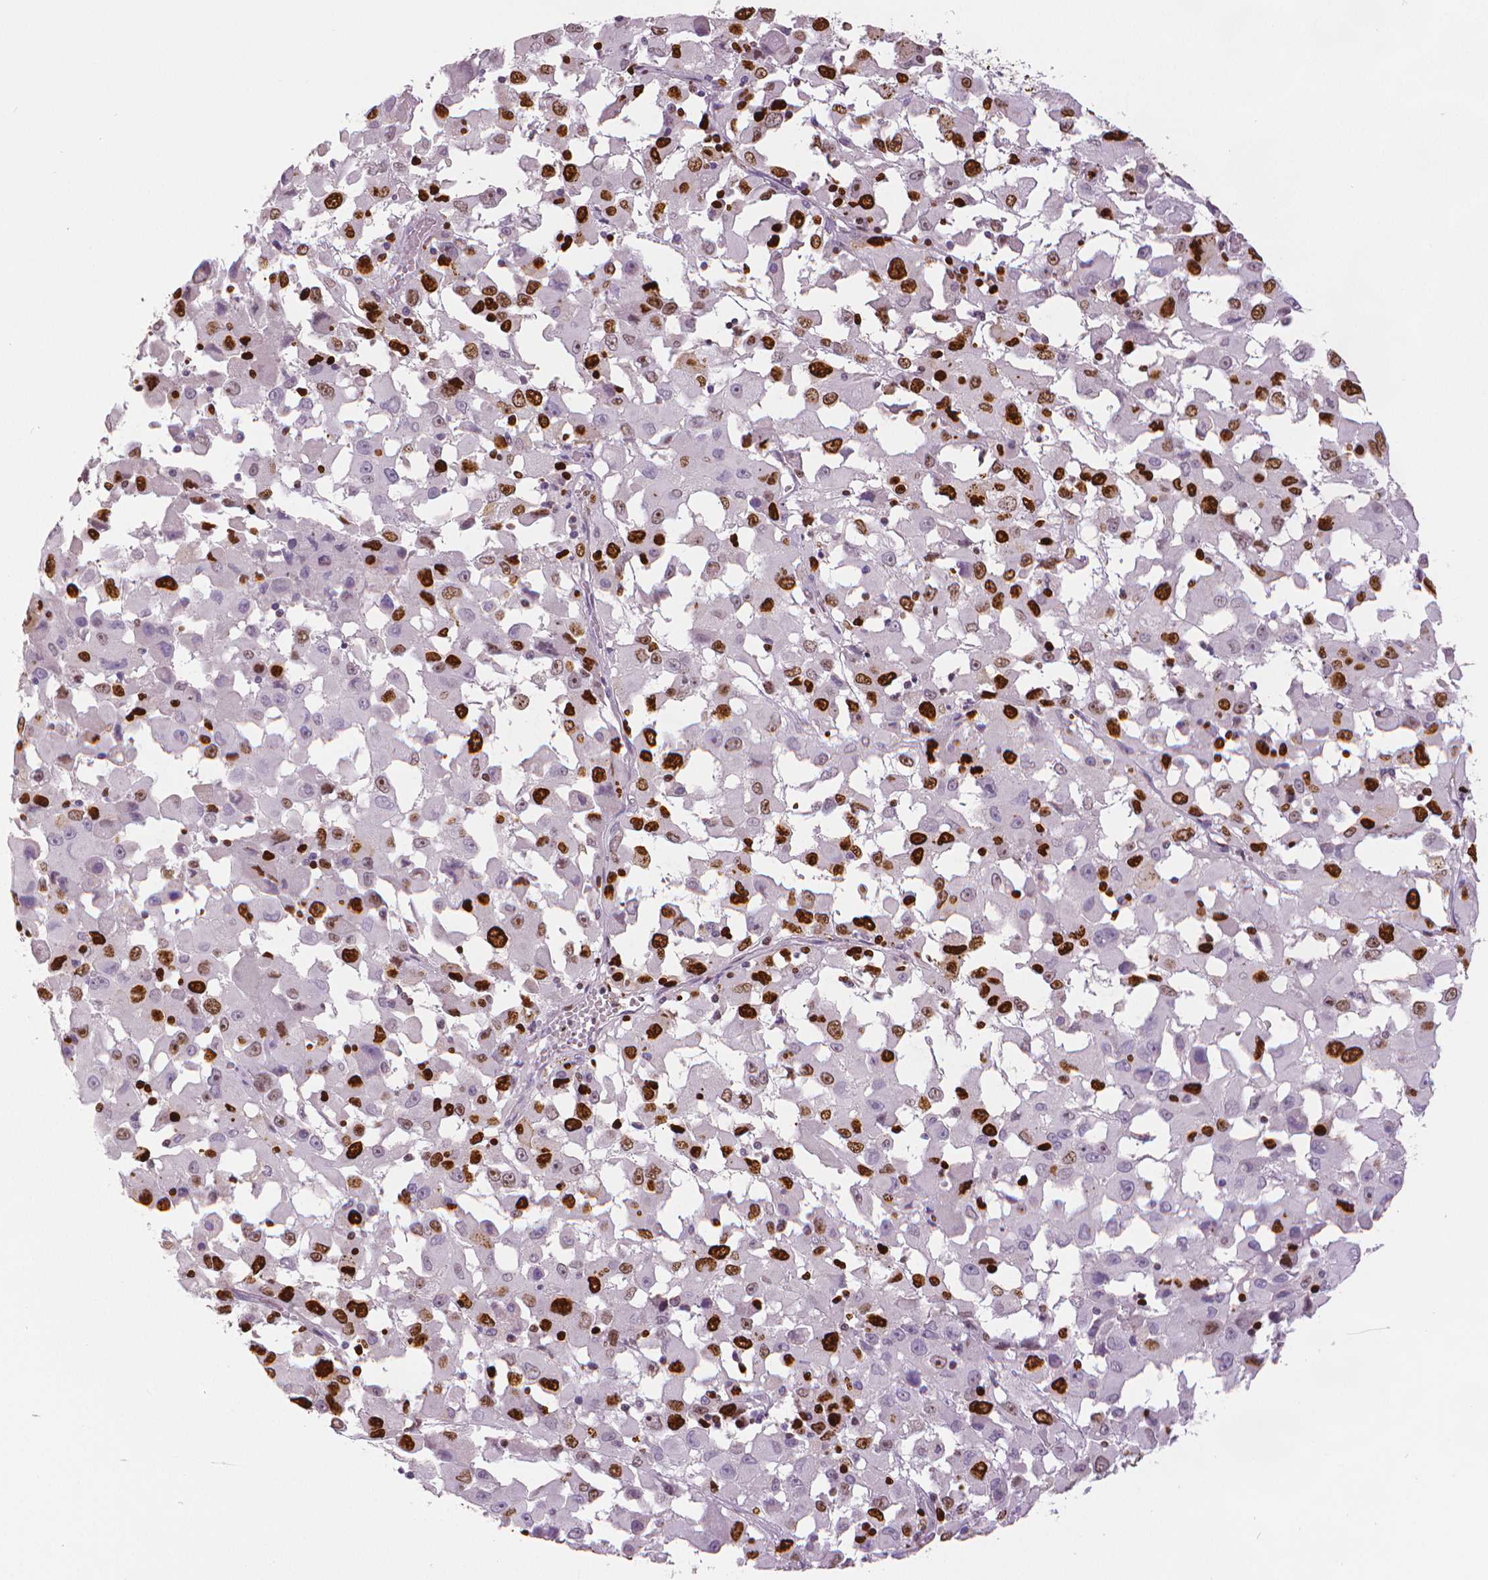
{"staining": {"intensity": "strong", "quantity": "25%-75%", "location": "nuclear"}, "tissue": "melanoma", "cell_type": "Tumor cells", "image_type": "cancer", "snomed": [{"axis": "morphology", "description": "Malignant melanoma, Metastatic site"}, {"axis": "topography", "description": "Soft tissue"}], "caption": "A micrograph of melanoma stained for a protein displays strong nuclear brown staining in tumor cells. The staining is performed using DAB (3,3'-diaminobenzidine) brown chromogen to label protein expression. The nuclei are counter-stained blue using hematoxylin.", "gene": "MKI67", "patient": {"sex": "male", "age": 50}}